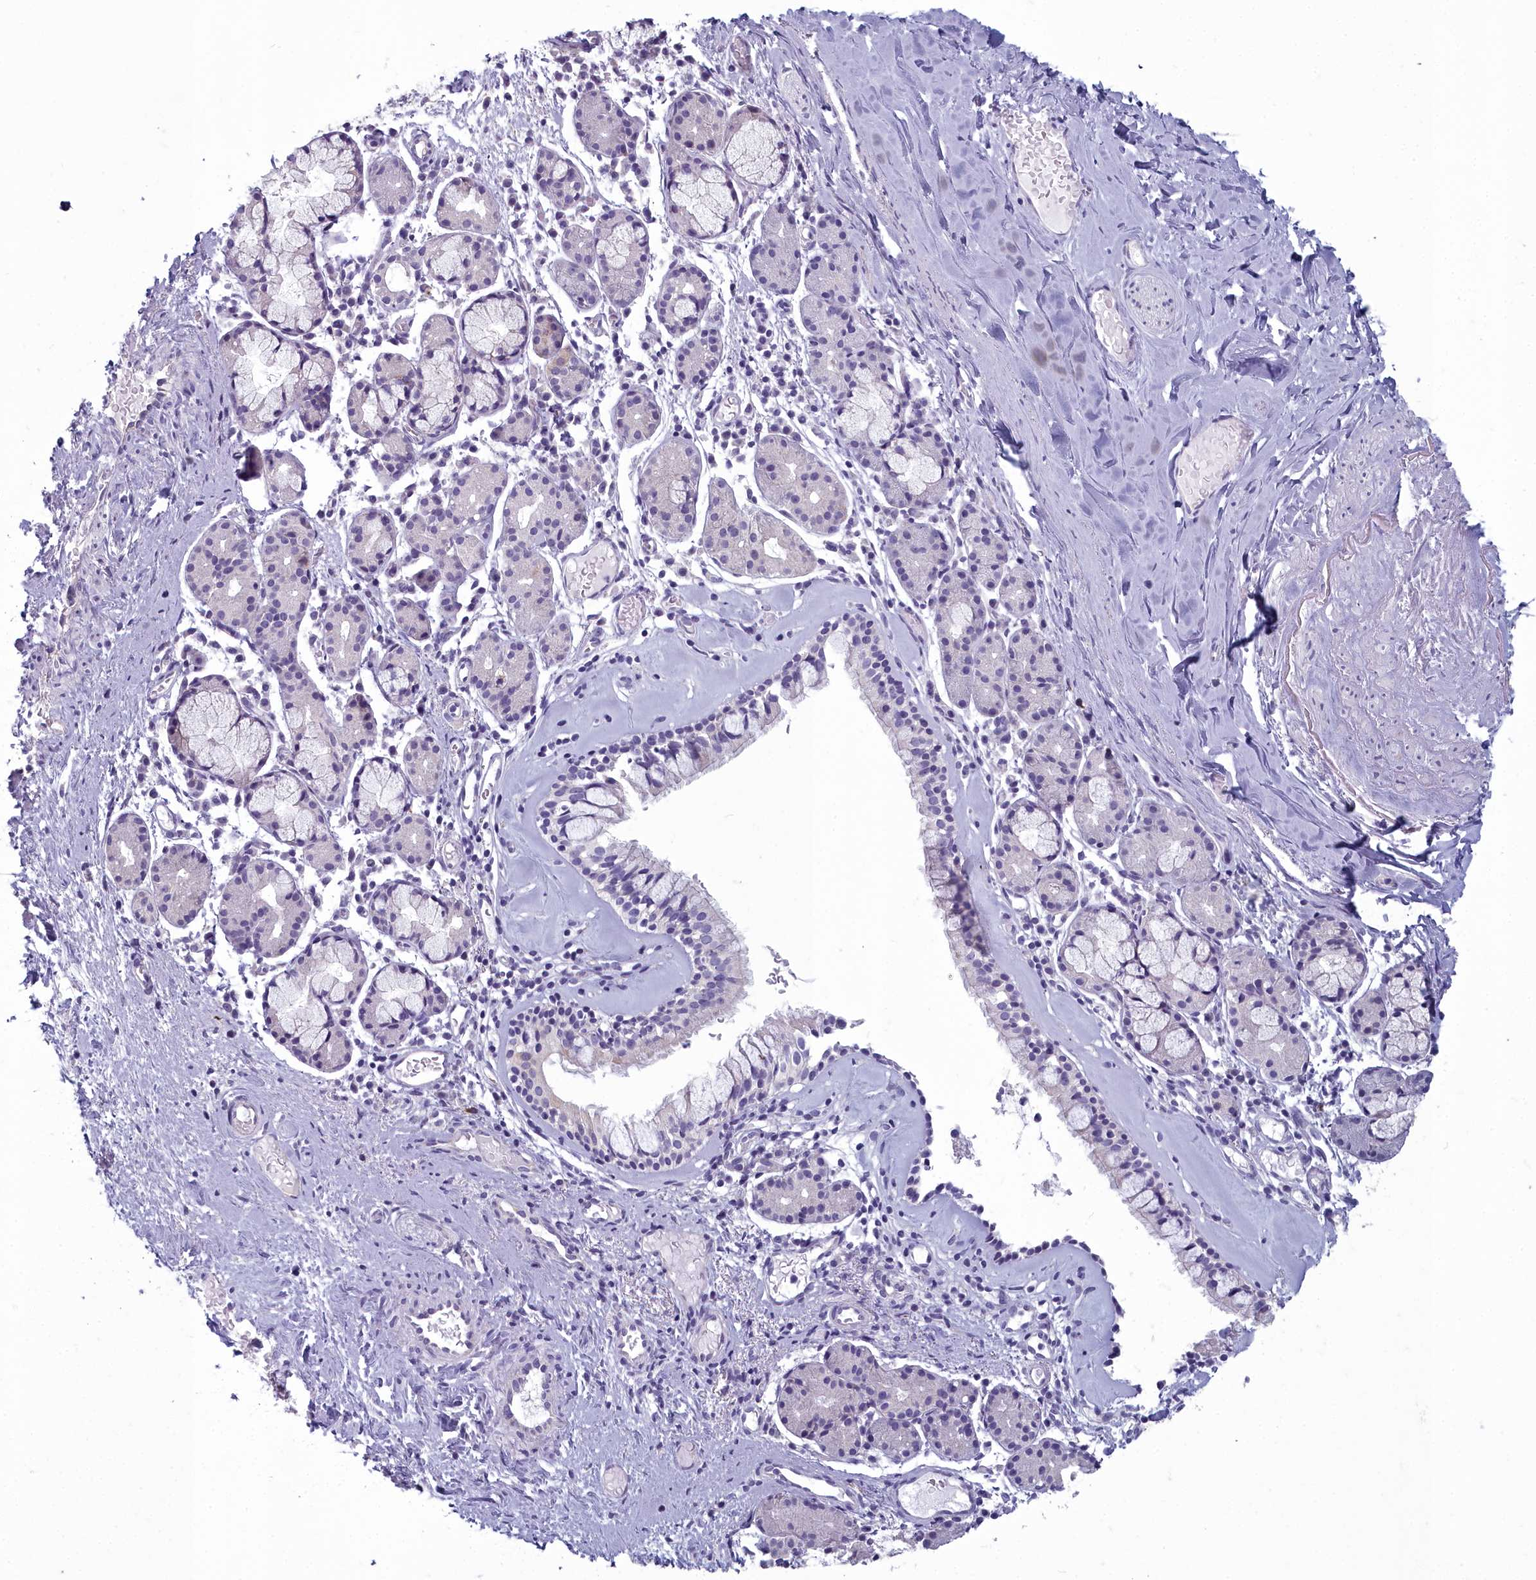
{"staining": {"intensity": "moderate", "quantity": "<25%", "location": "cytoplasmic/membranous"}, "tissue": "nasopharynx", "cell_type": "Respiratory epithelial cells", "image_type": "normal", "snomed": [{"axis": "morphology", "description": "Normal tissue, NOS"}, {"axis": "topography", "description": "Nasopharynx"}], "caption": "DAB (3,3'-diaminobenzidine) immunohistochemical staining of unremarkable human nasopharynx demonstrates moderate cytoplasmic/membranous protein expression in approximately <25% of respiratory epithelial cells.", "gene": "INSYN2A", "patient": {"sex": "male", "age": 82}}